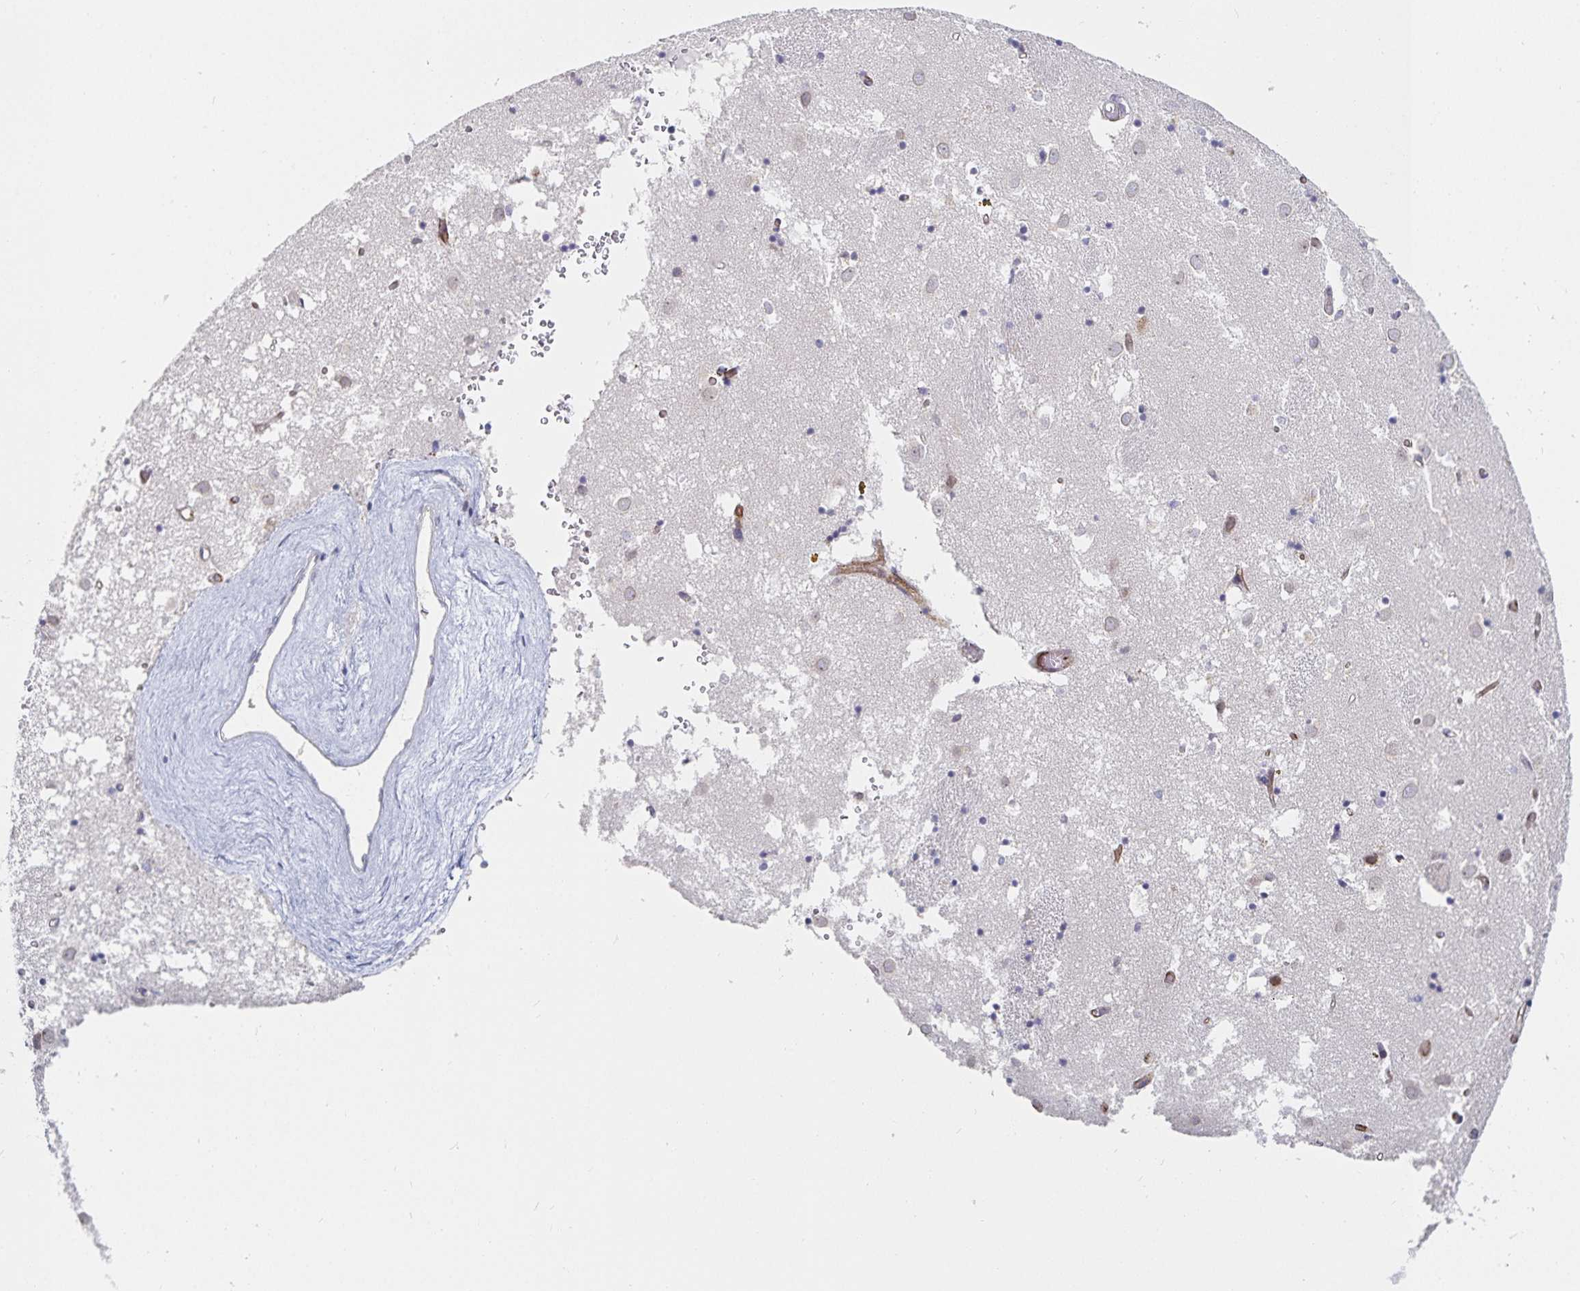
{"staining": {"intensity": "negative", "quantity": "none", "location": "none"}, "tissue": "caudate", "cell_type": "Glial cells", "image_type": "normal", "snomed": [{"axis": "morphology", "description": "Normal tissue, NOS"}, {"axis": "topography", "description": "Lateral ventricle wall"}], "caption": "Glial cells are negative for brown protein staining in unremarkable caudate. (Immunohistochemistry, brightfield microscopy, high magnification).", "gene": "S100G", "patient": {"sex": "male", "age": 70}}